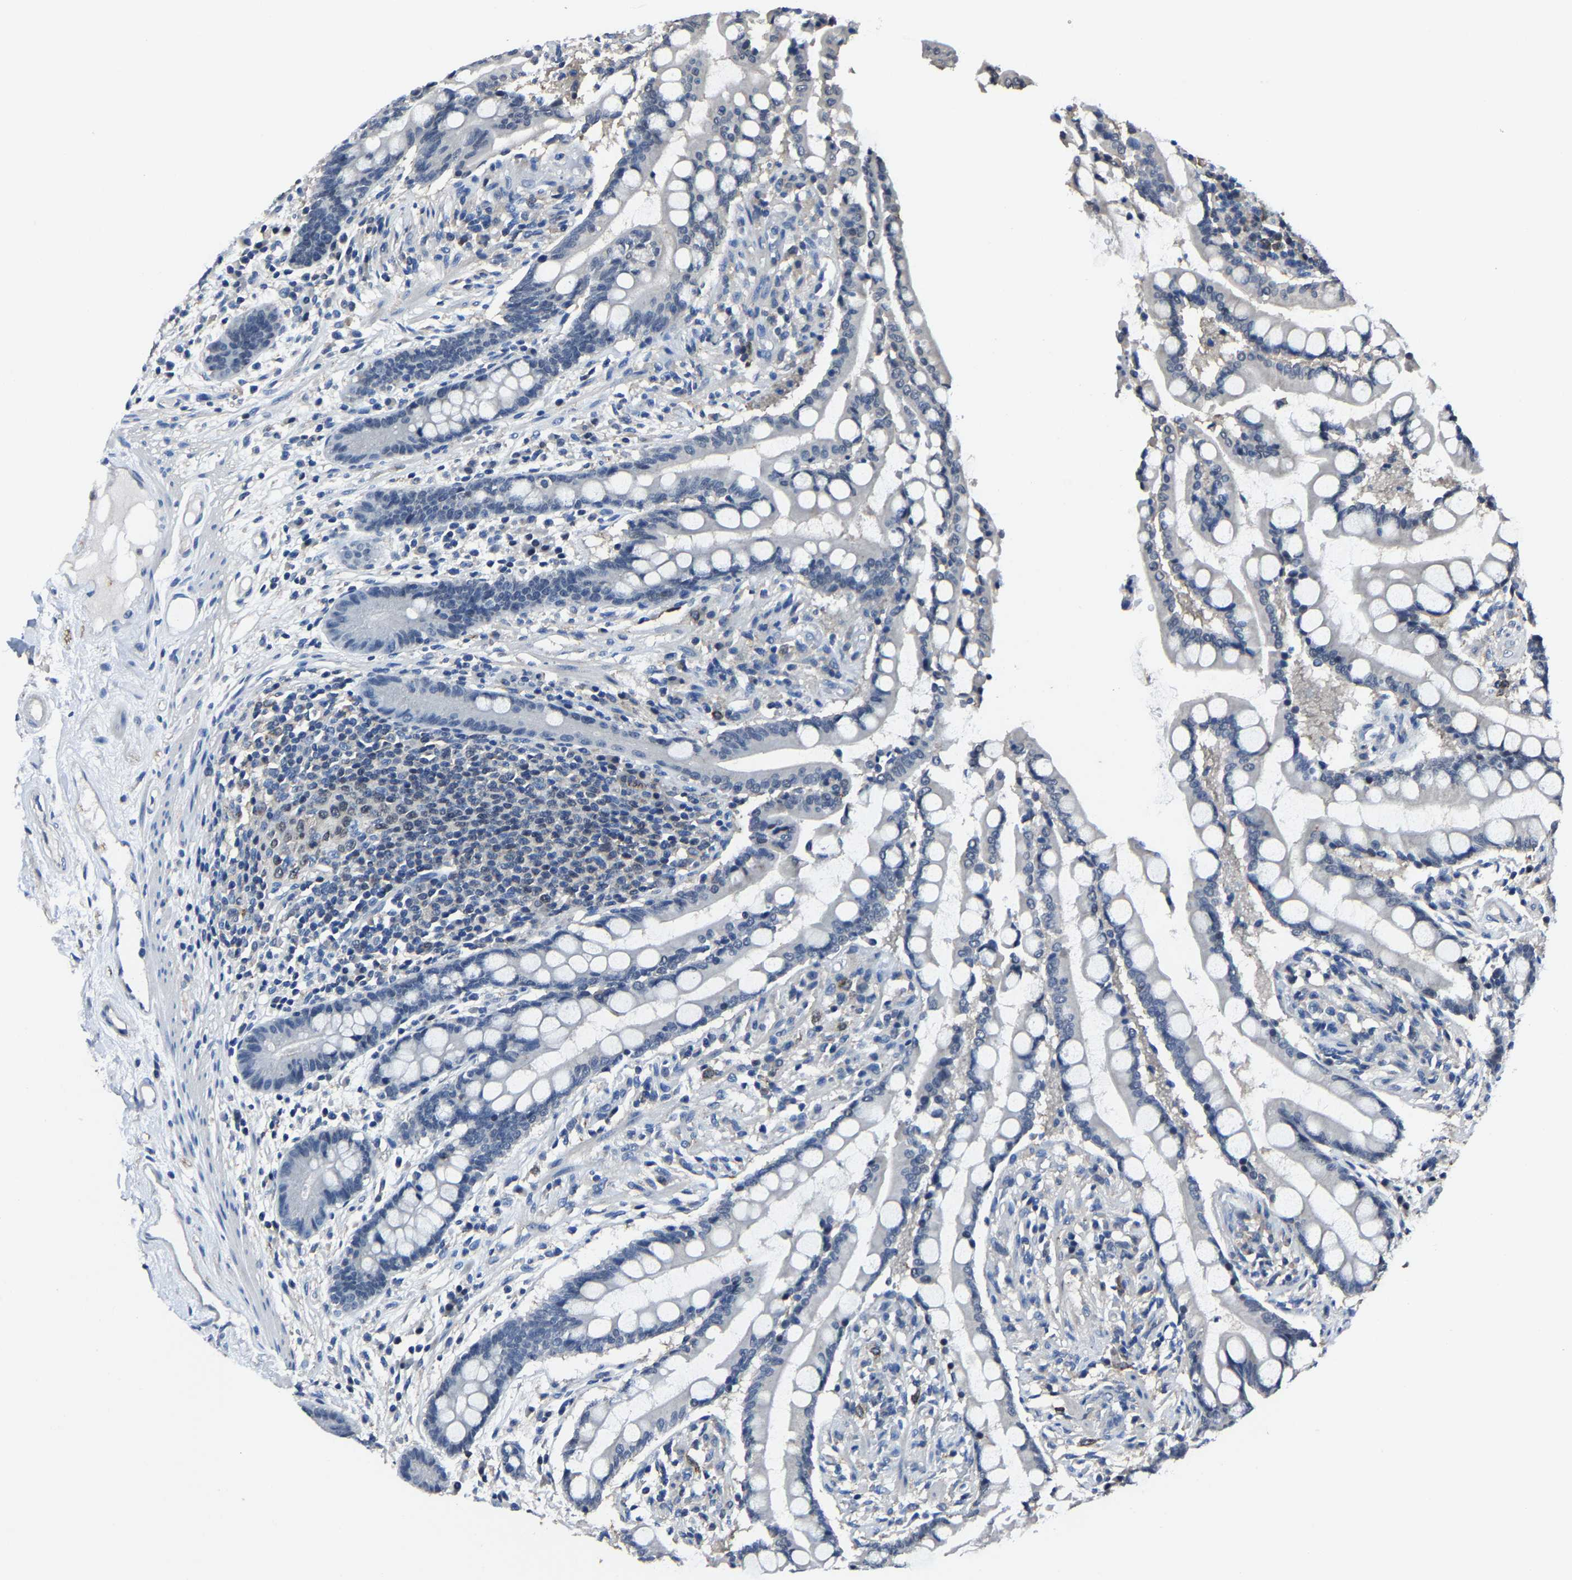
{"staining": {"intensity": "negative", "quantity": "none", "location": "none"}, "tissue": "colon", "cell_type": "Endothelial cells", "image_type": "normal", "snomed": [{"axis": "morphology", "description": "Normal tissue, NOS"}, {"axis": "topography", "description": "Colon"}], "caption": "High magnification brightfield microscopy of normal colon stained with DAB (brown) and counterstained with hematoxylin (blue): endothelial cells show no significant expression. (DAB (3,3'-diaminobenzidine) immunohistochemistry (IHC) visualized using brightfield microscopy, high magnification).", "gene": "STRBP", "patient": {"sex": "male", "age": 73}}